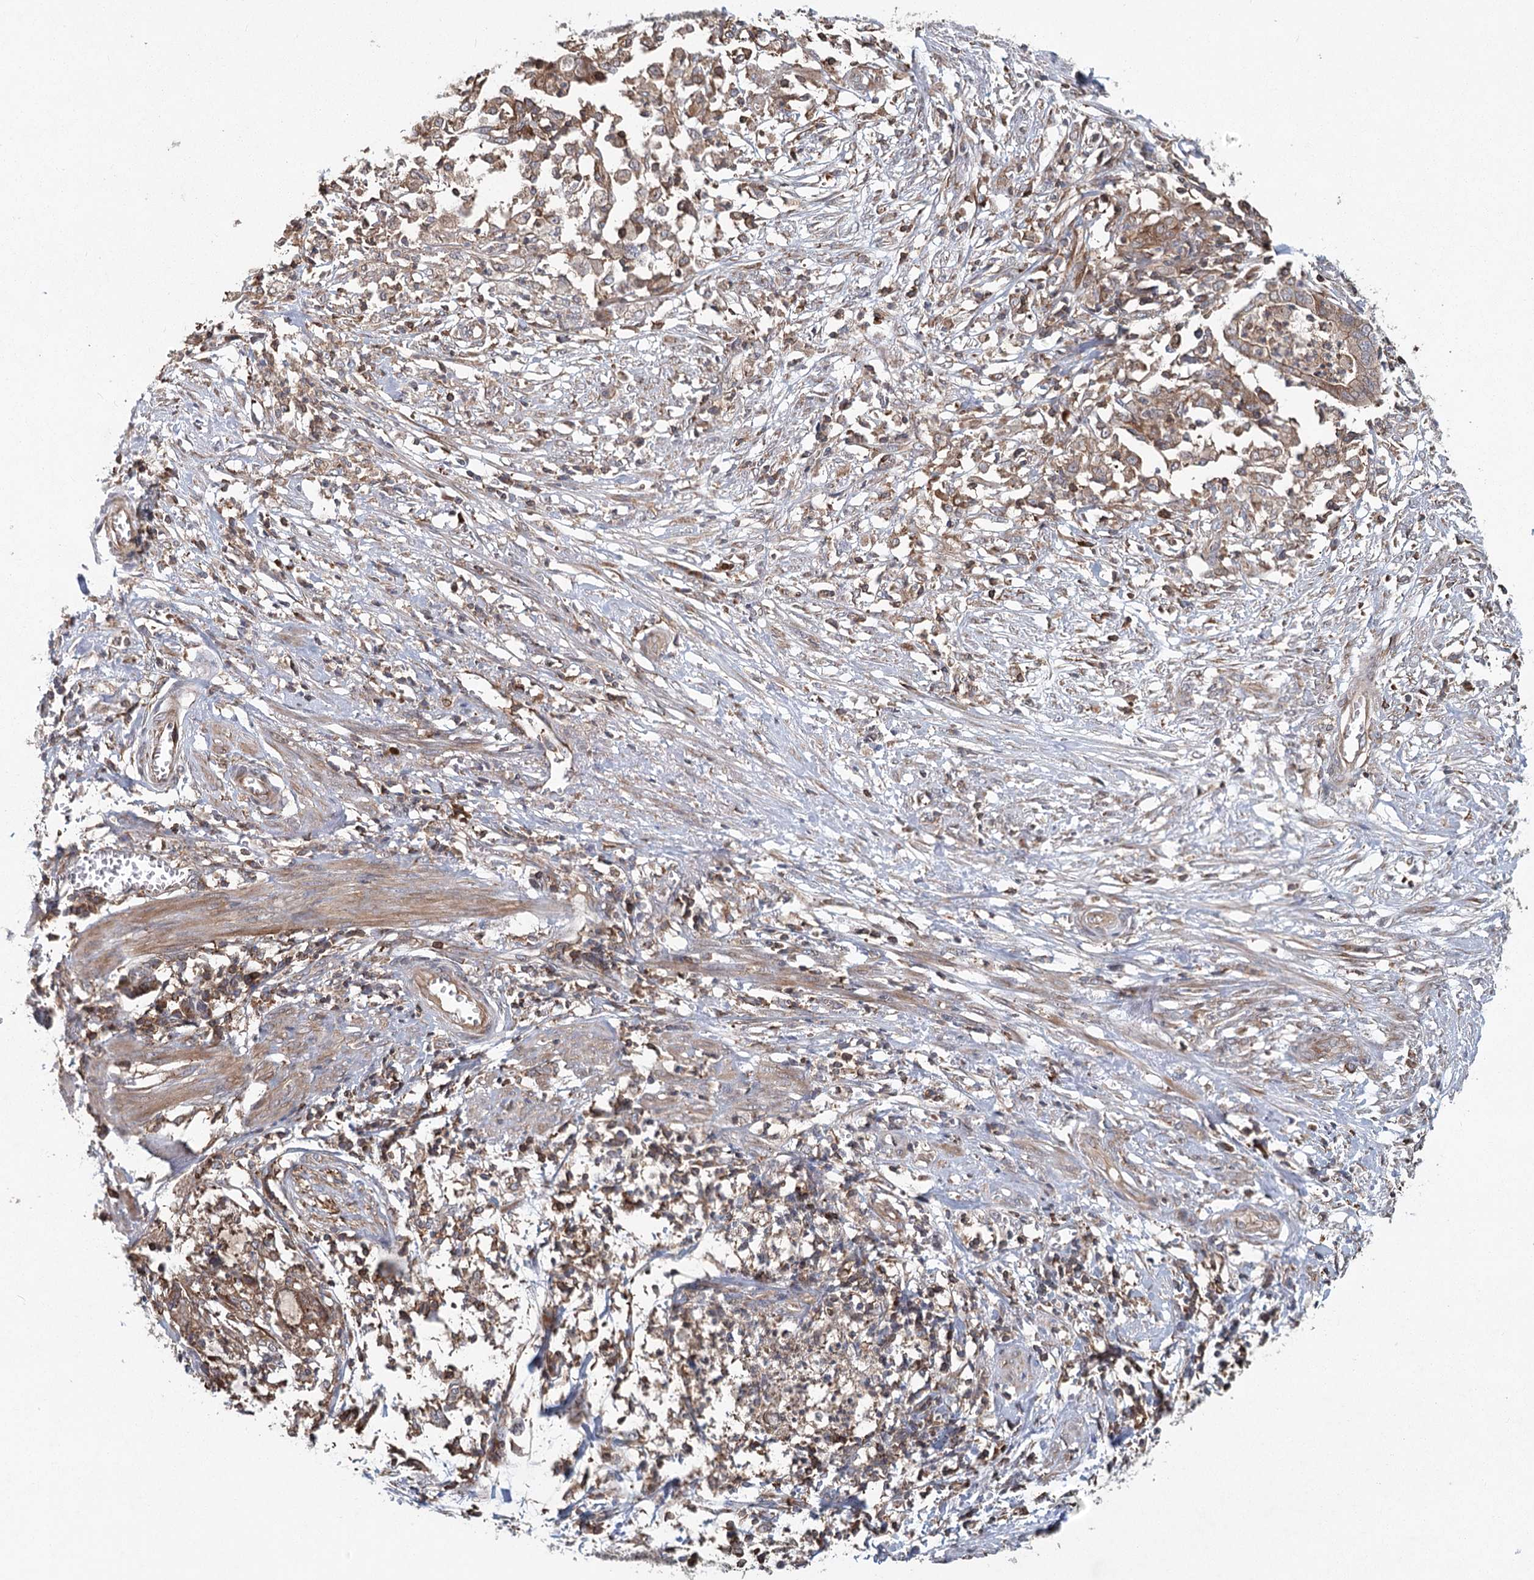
{"staining": {"intensity": "weak", "quantity": ">75%", "location": "cytoplasmic/membranous"}, "tissue": "endometrial cancer", "cell_type": "Tumor cells", "image_type": "cancer", "snomed": [{"axis": "morphology", "description": "Necrosis, NOS"}, {"axis": "morphology", "description": "Adenocarcinoma, NOS"}, {"axis": "topography", "description": "Endometrium"}], "caption": "High-power microscopy captured an immunohistochemistry micrograph of endometrial cancer (adenocarcinoma), revealing weak cytoplasmic/membranous positivity in approximately >75% of tumor cells.", "gene": "PLEKHA7", "patient": {"sex": "female", "age": 79}}